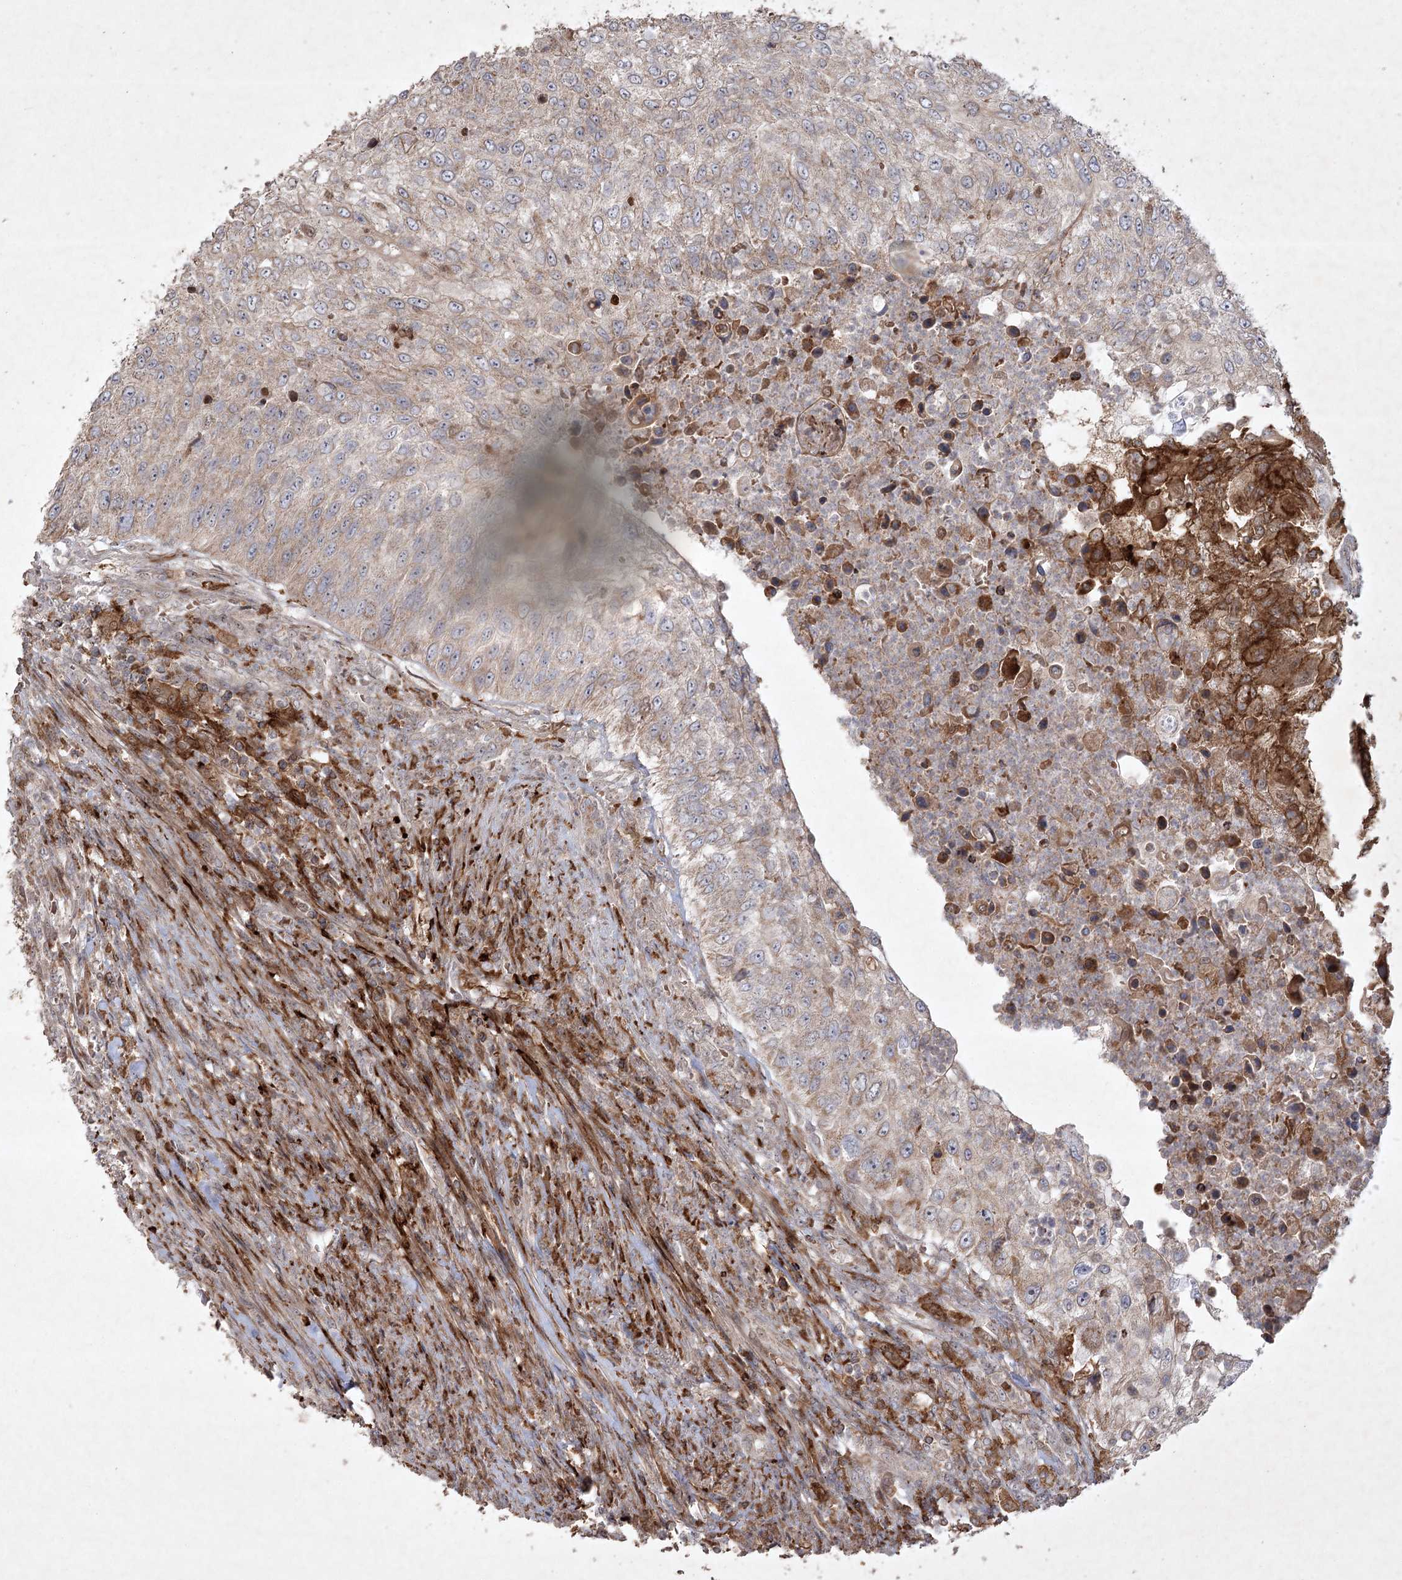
{"staining": {"intensity": "weak", "quantity": "25%-75%", "location": "cytoplasmic/membranous"}, "tissue": "urothelial cancer", "cell_type": "Tumor cells", "image_type": "cancer", "snomed": [{"axis": "morphology", "description": "Urothelial carcinoma, High grade"}, {"axis": "topography", "description": "Urinary bladder"}], "caption": "Urothelial cancer was stained to show a protein in brown. There is low levels of weak cytoplasmic/membranous positivity in about 25%-75% of tumor cells.", "gene": "KBTBD4", "patient": {"sex": "female", "age": 60}}